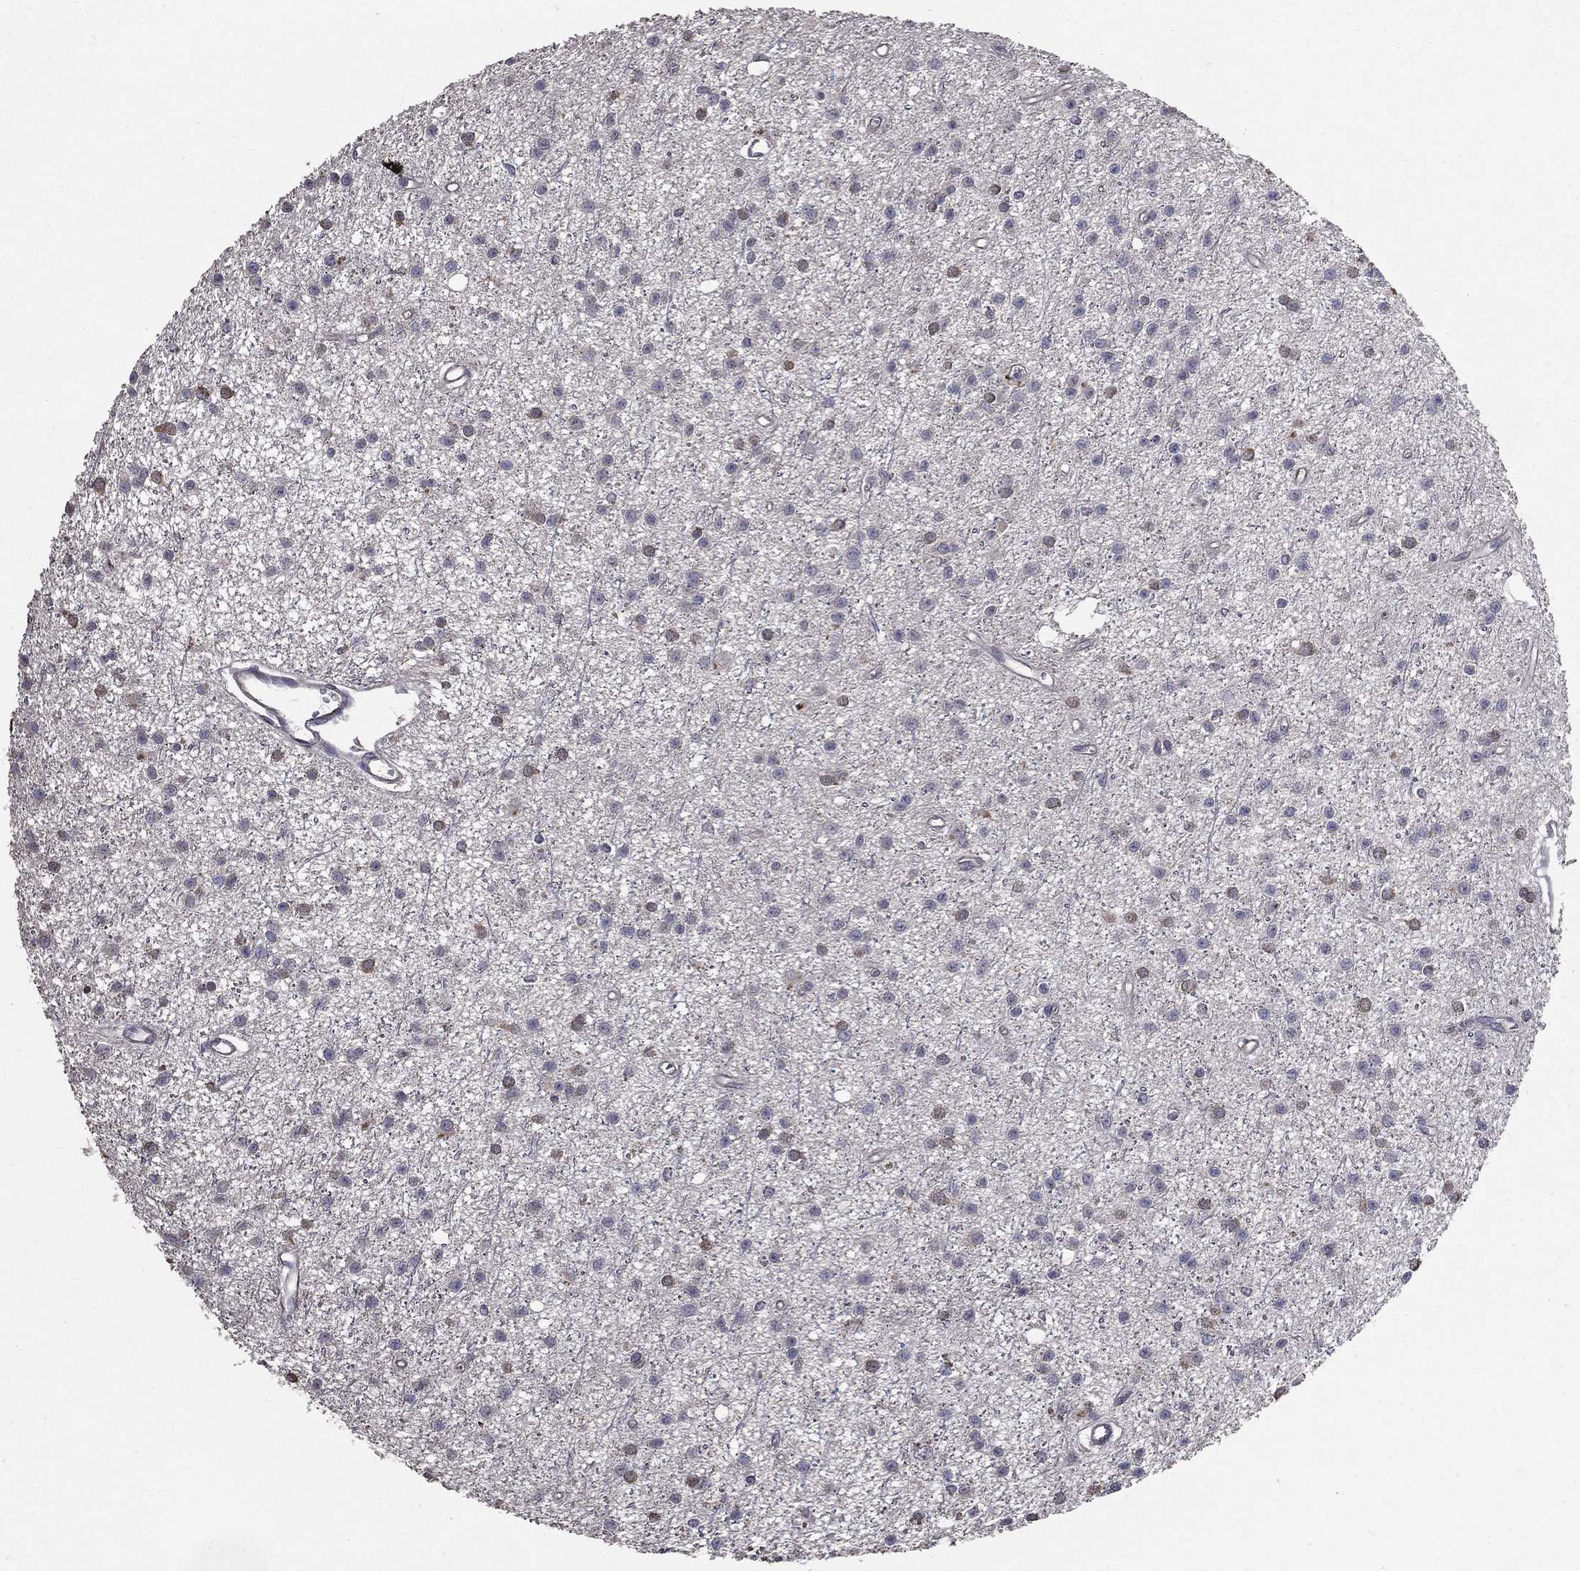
{"staining": {"intensity": "moderate", "quantity": "25%-75%", "location": "cytoplasmic/membranous"}, "tissue": "glioma", "cell_type": "Tumor cells", "image_type": "cancer", "snomed": [{"axis": "morphology", "description": "Glioma, malignant, Low grade"}, {"axis": "topography", "description": "Brain"}], "caption": "Brown immunohistochemical staining in glioma shows moderate cytoplasmic/membranous expression in approximately 25%-75% of tumor cells. The protein of interest is stained brown, and the nuclei are stained in blue (DAB IHC with brightfield microscopy, high magnification).", "gene": "SERPINB2", "patient": {"sex": "male", "age": 27}}